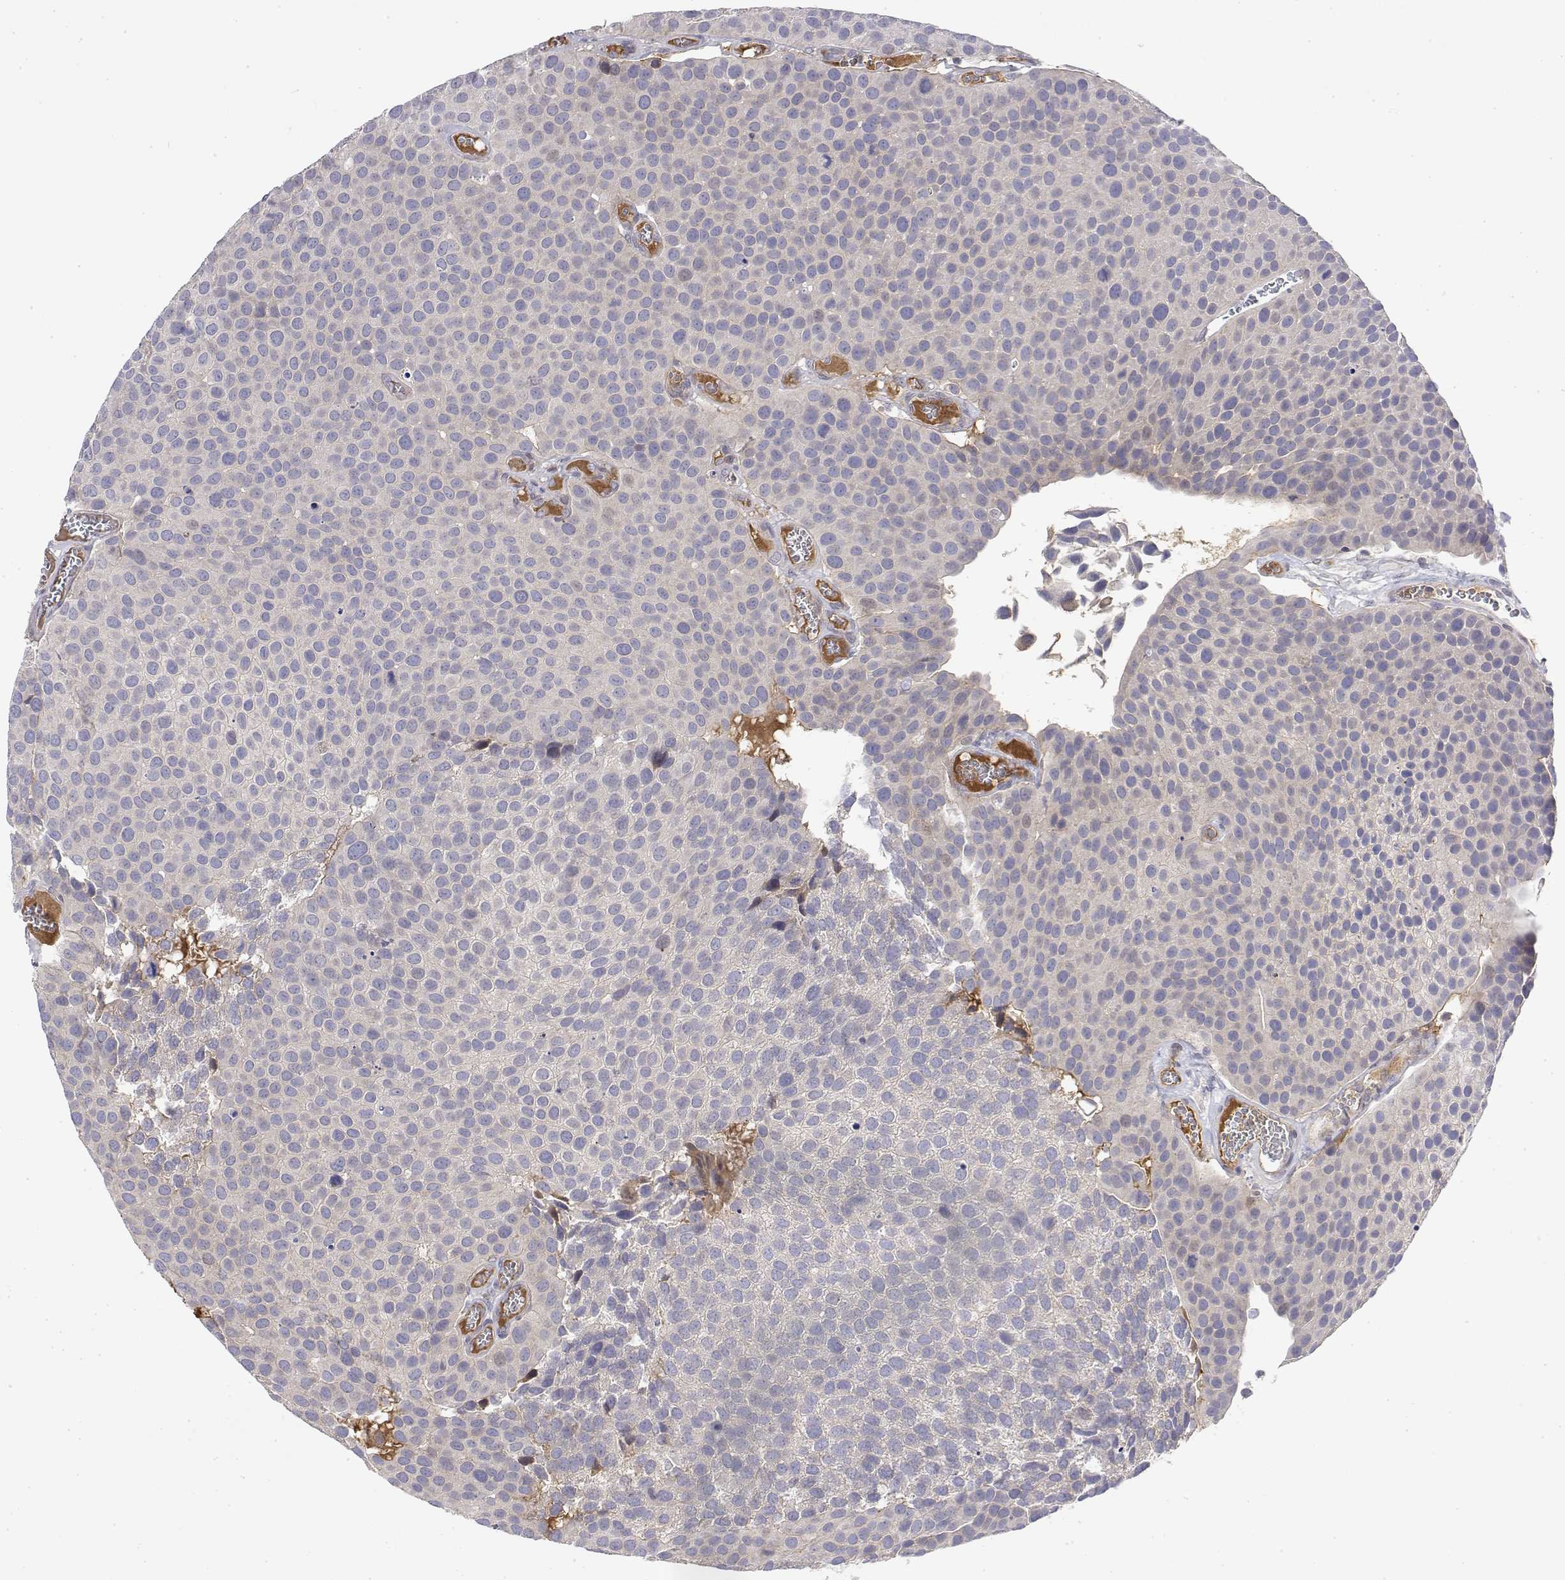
{"staining": {"intensity": "negative", "quantity": "none", "location": "none"}, "tissue": "urothelial cancer", "cell_type": "Tumor cells", "image_type": "cancer", "snomed": [{"axis": "morphology", "description": "Urothelial carcinoma, Low grade"}, {"axis": "topography", "description": "Urinary bladder"}], "caption": "High power microscopy photomicrograph of an immunohistochemistry micrograph of urothelial cancer, revealing no significant staining in tumor cells.", "gene": "IGFBP4", "patient": {"sex": "female", "age": 69}}